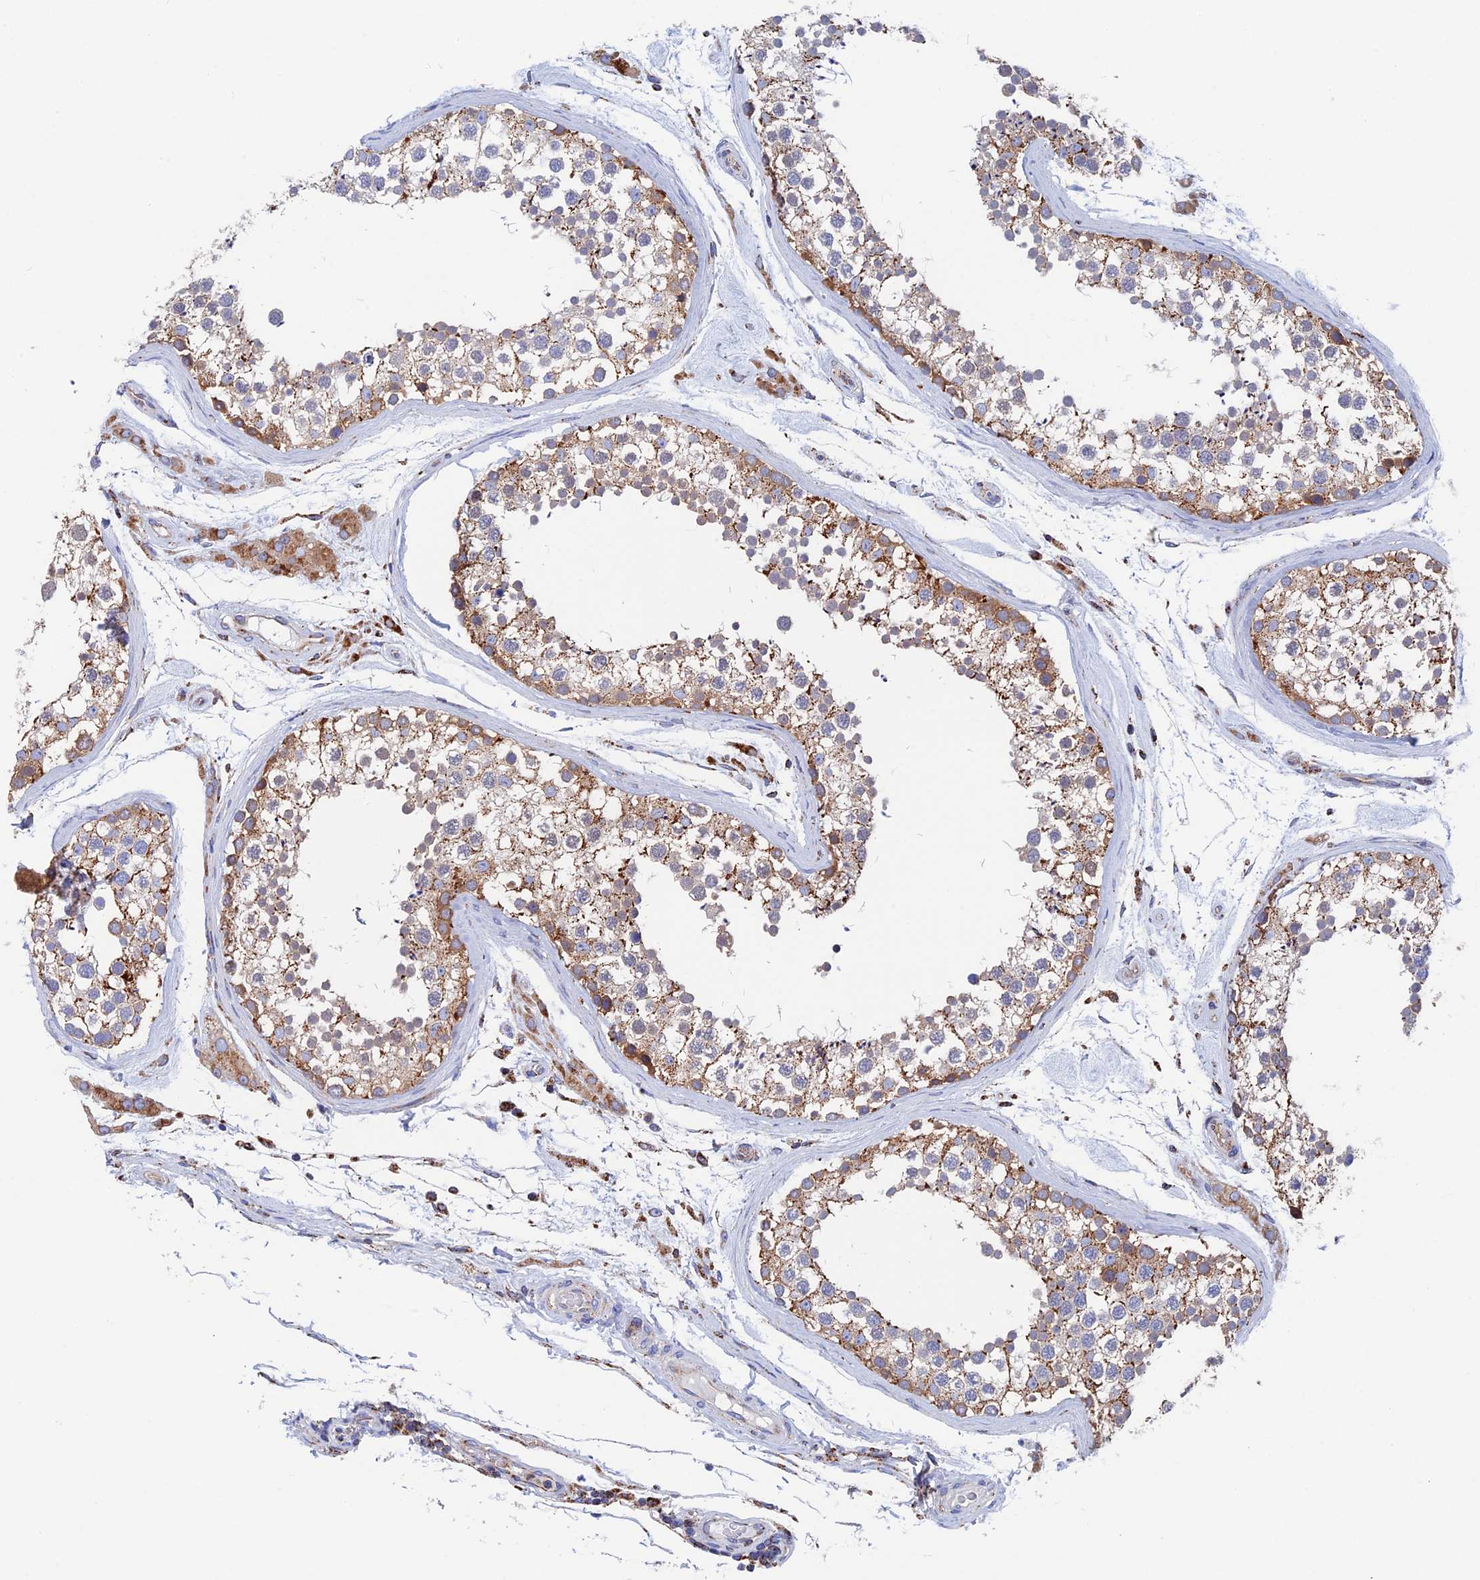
{"staining": {"intensity": "moderate", "quantity": "25%-75%", "location": "cytoplasmic/membranous"}, "tissue": "testis", "cell_type": "Cells in seminiferous ducts", "image_type": "normal", "snomed": [{"axis": "morphology", "description": "Normal tissue, NOS"}, {"axis": "topography", "description": "Testis"}], "caption": "Moderate cytoplasmic/membranous expression is identified in approximately 25%-75% of cells in seminiferous ducts in normal testis.", "gene": "WDR83", "patient": {"sex": "male", "age": 46}}